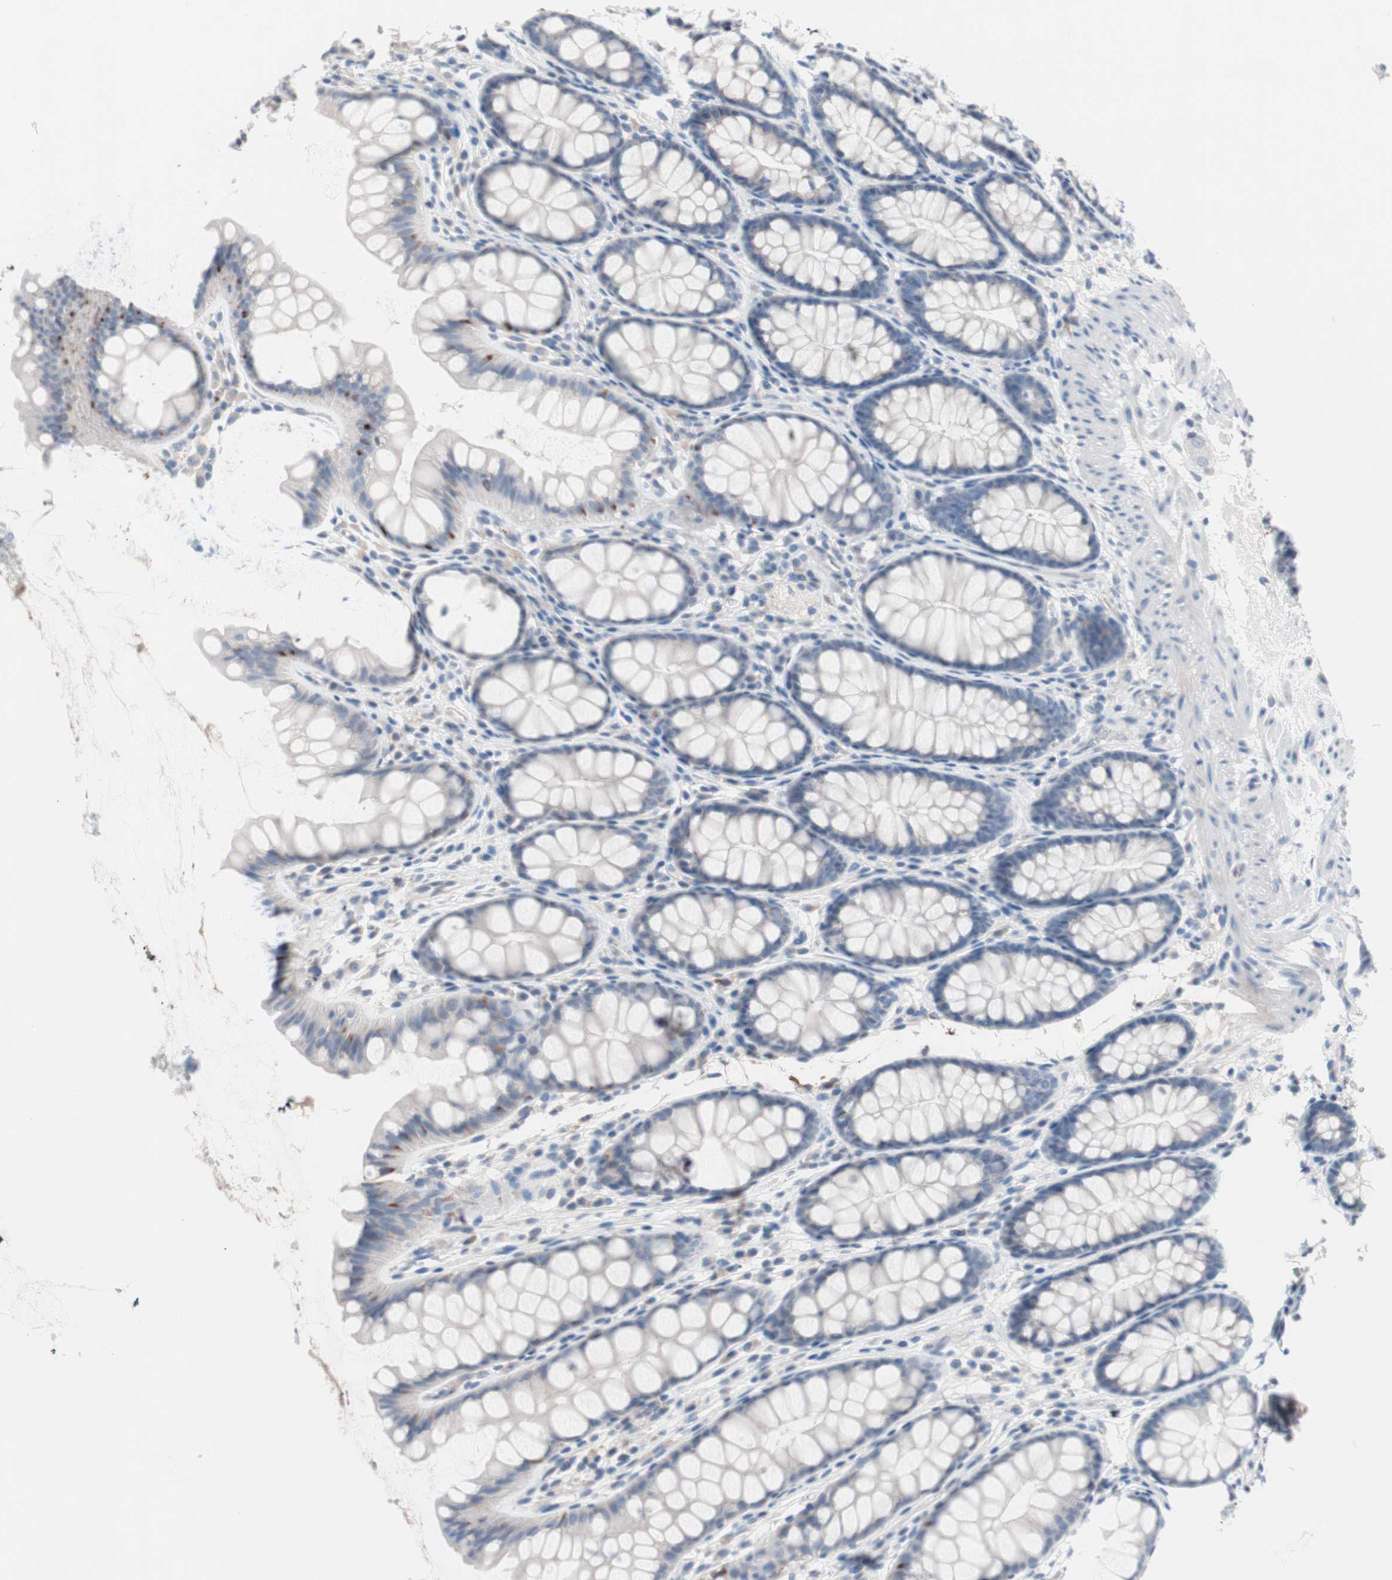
{"staining": {"intensity": "negative", "quantity": "none", "location": "none"}, "tissue": "colon", "cell_type": "Endothelial cells", "image_type": "normal", "snomed": [{"axis": "morphology", "description": "Normal tissue, NOS"}, {"axis": "topography", "description": "Colon"}], "caption": "Human colon stained for a protein using IHC displays no expression in endothelial cells.", "gene": "ULBP1", "patient": {"sex": "female", "age": 55}}